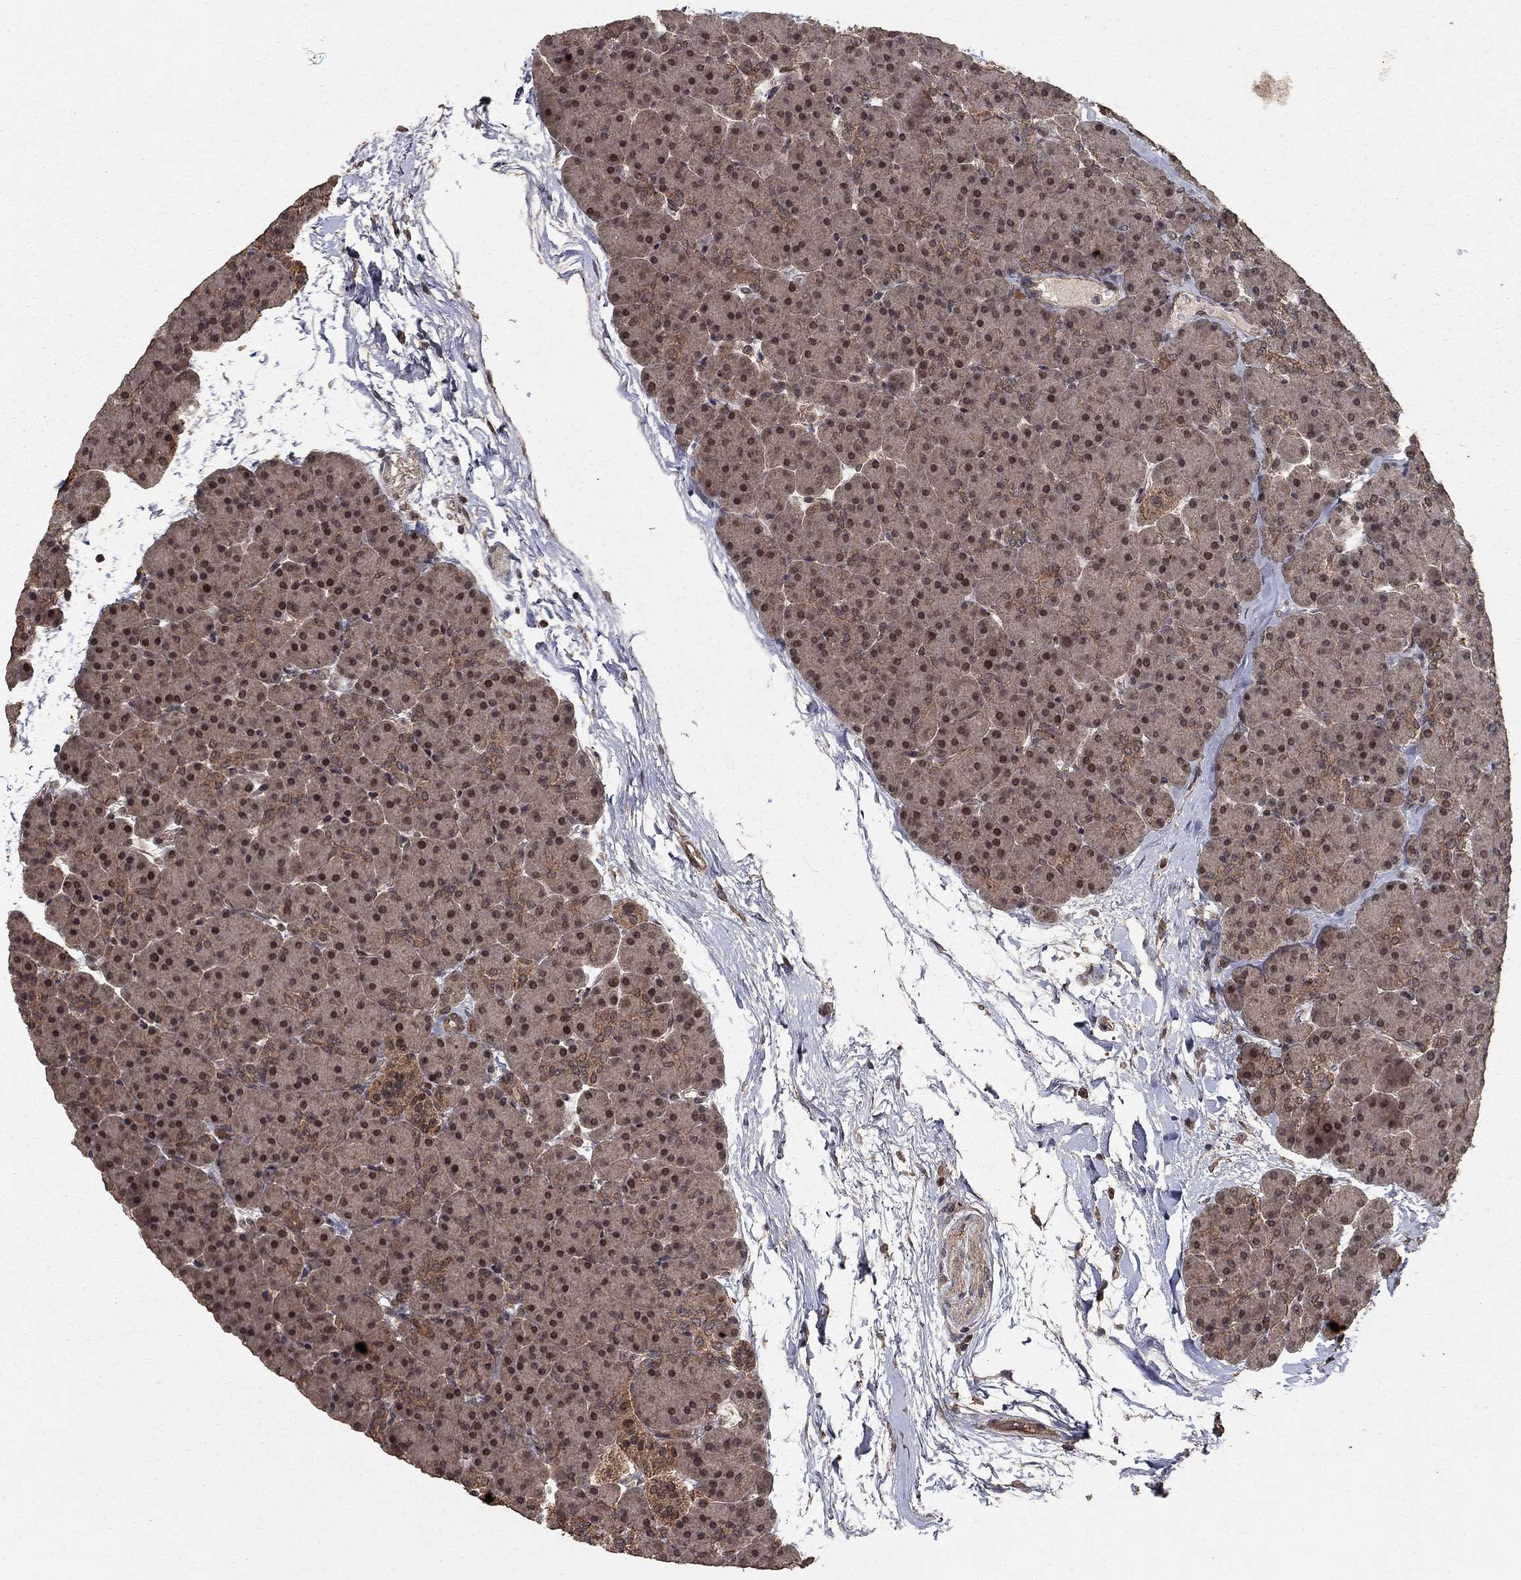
{"staining": {"intensity": "moderate", "quantity": ">75%", "location": "cytoplasmic/membranous,nuclear"}, "tissue": "pancreas", "cell_type": "Exocrine glandular cells", "image_type": "normal", "snomed": [{"axis": "morphology", "description": "Normal tissue, NOS"}, {"axis": "topography", "description": "Pancreas"}], "caption": "There is medium levels of moderate cytoplasmic/membranous,nuclear positivity in exocrine glandular cells of benign pancreas, as demonstrated by immunohistochemical staining (brown color).", "gene": "PRDM1", "patient": {"sex": "female", "age": 44}}